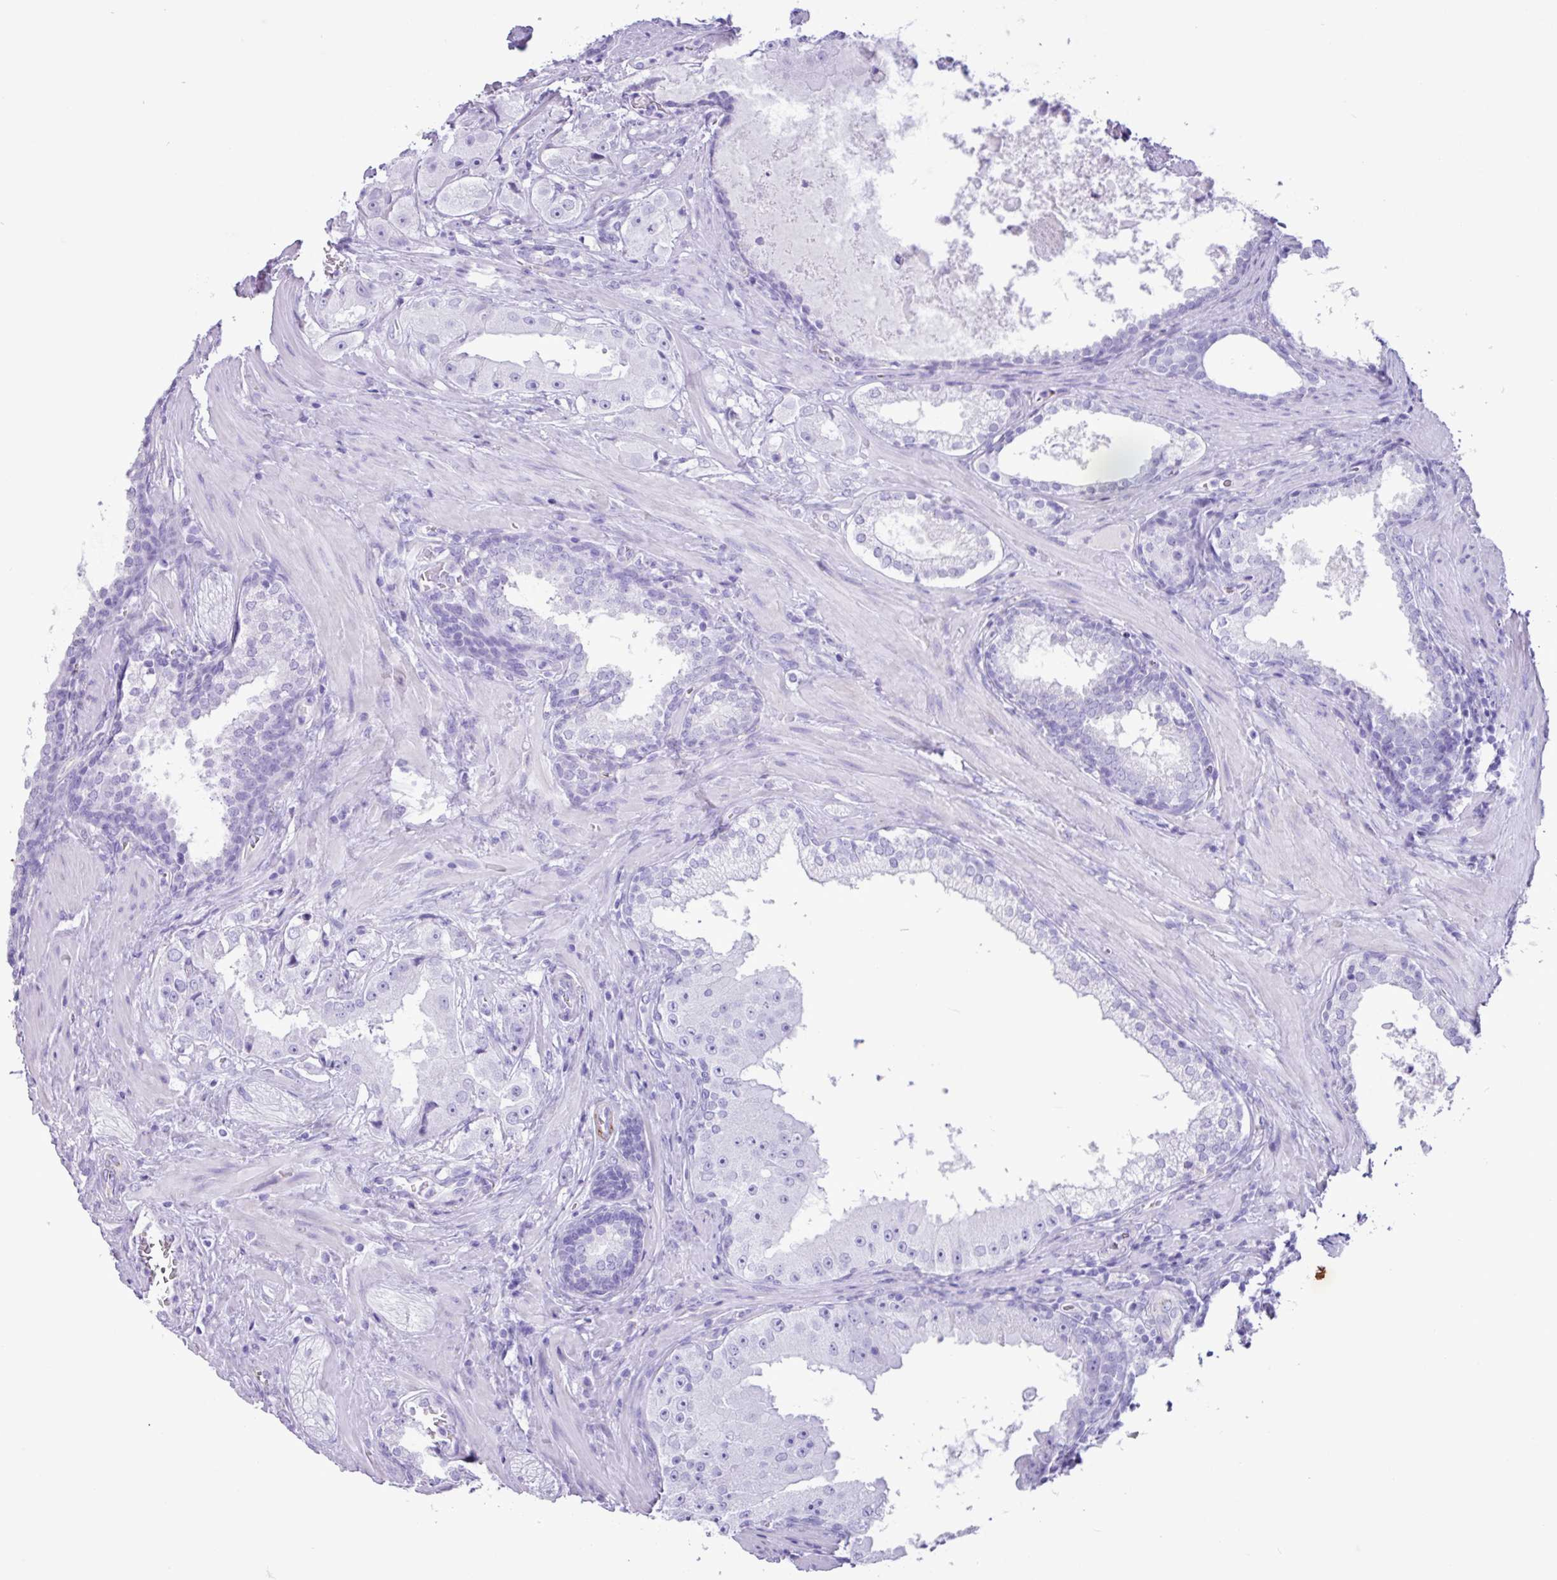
{"staining": {"intensity": "negative", "quantity": "none", "location": "none"}, "tissue": "prostate cancer", "cell_type": "Tumor cells", "image_type": "cancer", "snomed": [{"axis": "morphology", "description": "Adenocarcinoma, High grade"}, {"axis": "topography", "description": "Prostate"}], "caption": "Immunohistochemistry photomicrograph of neoplastic tissue: prostate cancer stained with DAB (3,3'-diaminobenzidine) exhibits no significant protein positivity in tumor cells. (DAB immunohistochemistry, high magnification).", "gene": "CKMT2", "patient": {"sex": "male", "age": 73}}